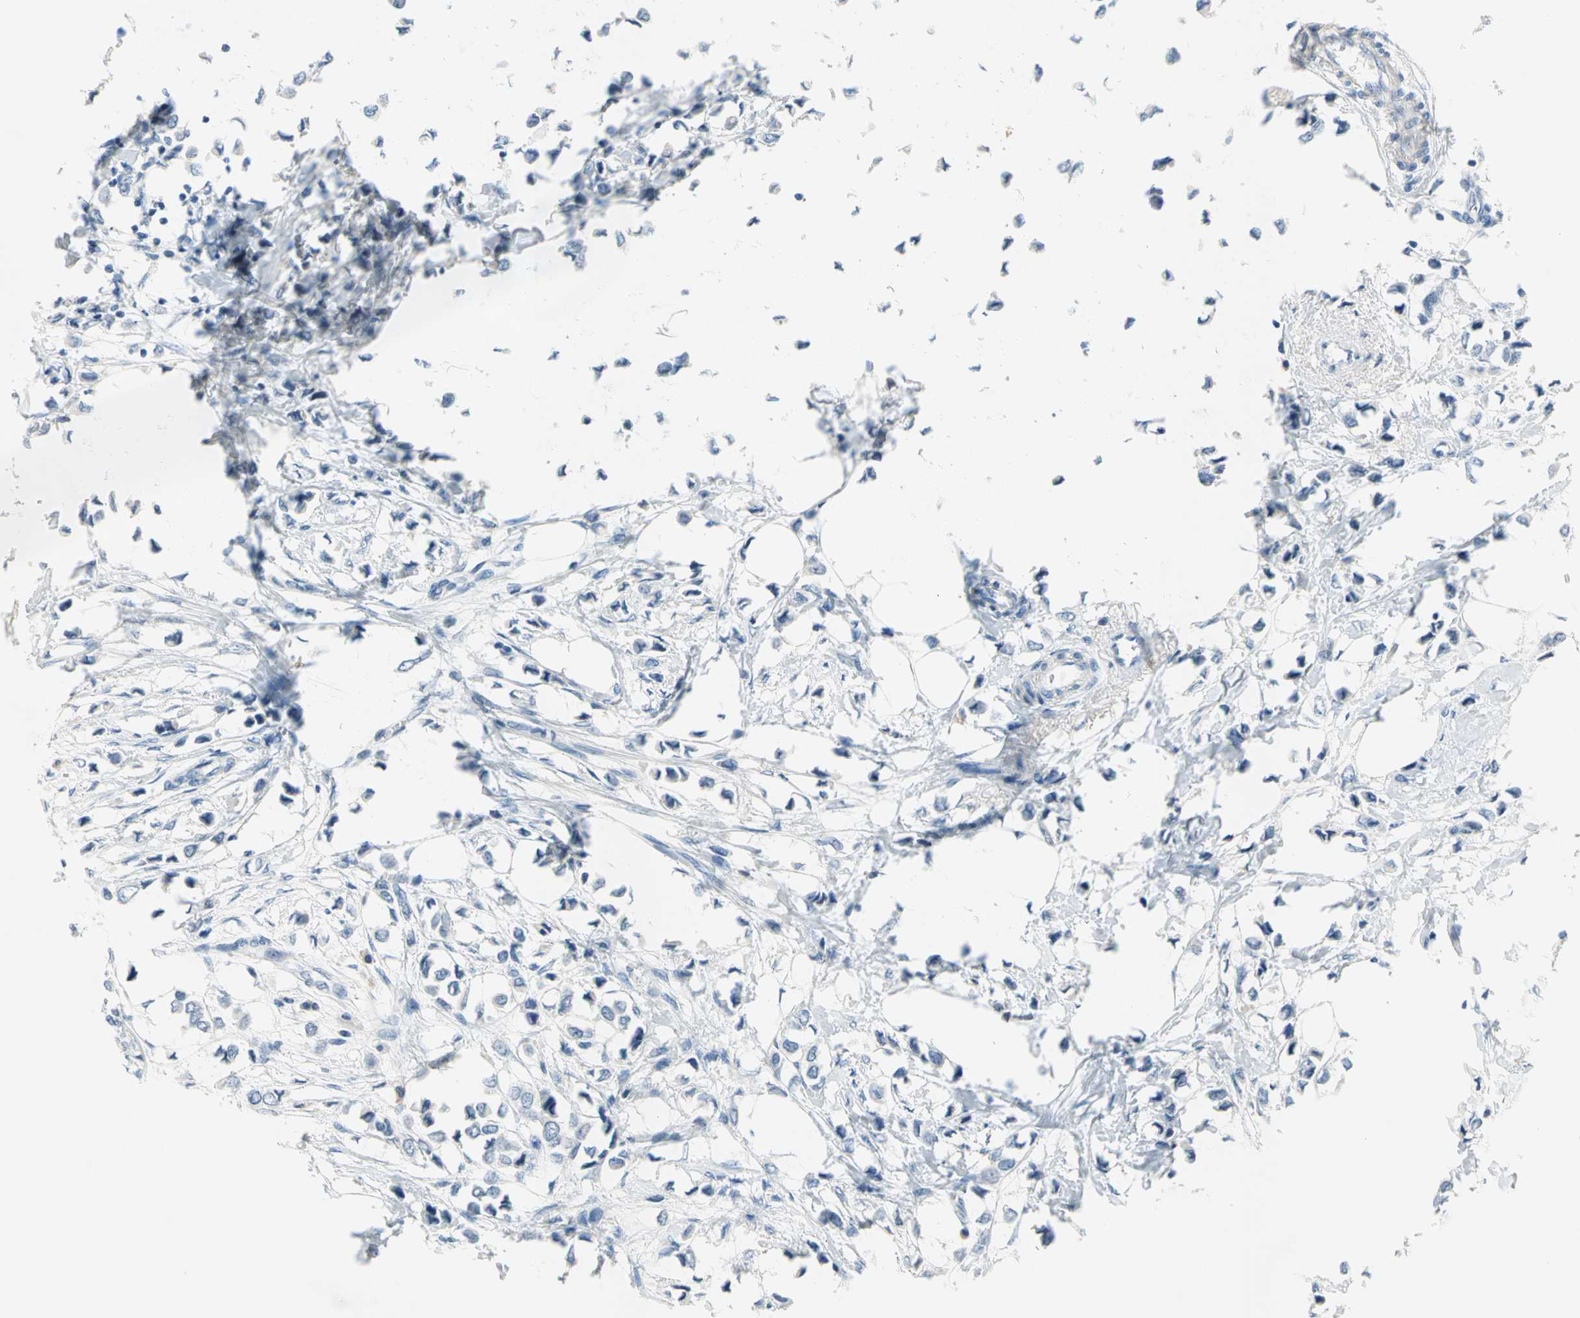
{"staining": {"intensity": "negative", "quantity": "none", "location": "none"}, "tissue": "breast cancer", "cell_type": "Tumor cells", "image_type": "cancer", "snomed": [{"axis": "morphology", "description": "Lobular carcinoma"}, {"axis": "topography", "description": "Breast"}], "caption": "An immunohistochemistry (IHC) histopathology image of breast lobular carcinoma is shown. There is no staining in tumor cells of breast lobular carcinoma. The staining was performed using DAB to visualize the protein expression in brown, while the nuclei were stained in blue with hematoxylin (Magnification: 20x).", "gene": "ZIC1", "patient": {"sex": "female", "age": 51}}